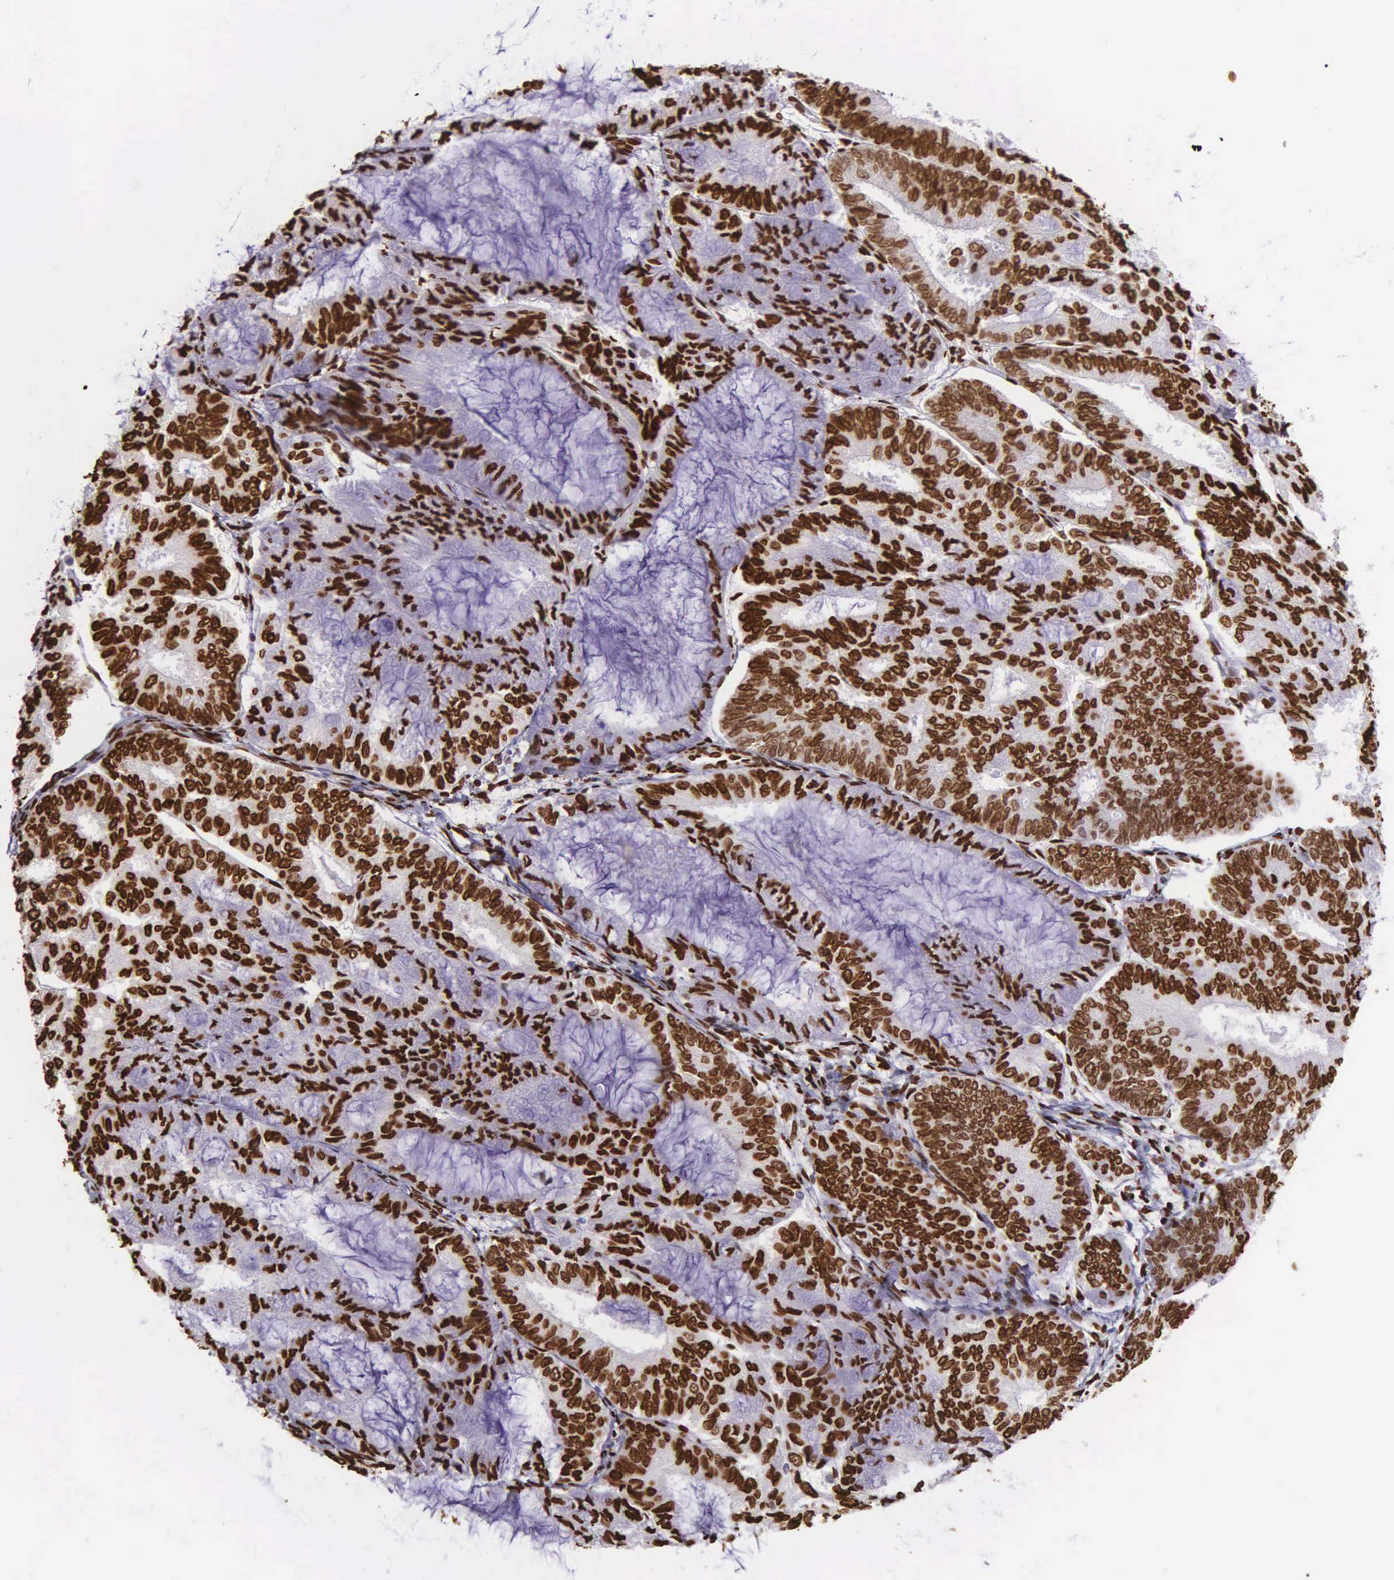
{"staining": {"intensity": "strong", "quantity": ">75%", "location": "nuclear"}, "tissue": "endometrial cancer", "cell_type": "Tumor cells", "image_type": "cancer", "snomed": [{"axis": "morphology", "description": "Adenocarcinoma, NOS"}, {"axis": "topography", "description": "Endometrium"}], "caption": "Strong nuclear protein positivity is identified in approximately >75% of tumor cells in endometrial adenocarcinoma.", "gene": "H1-0", "patient": {"sex": "female", "age": 59}}